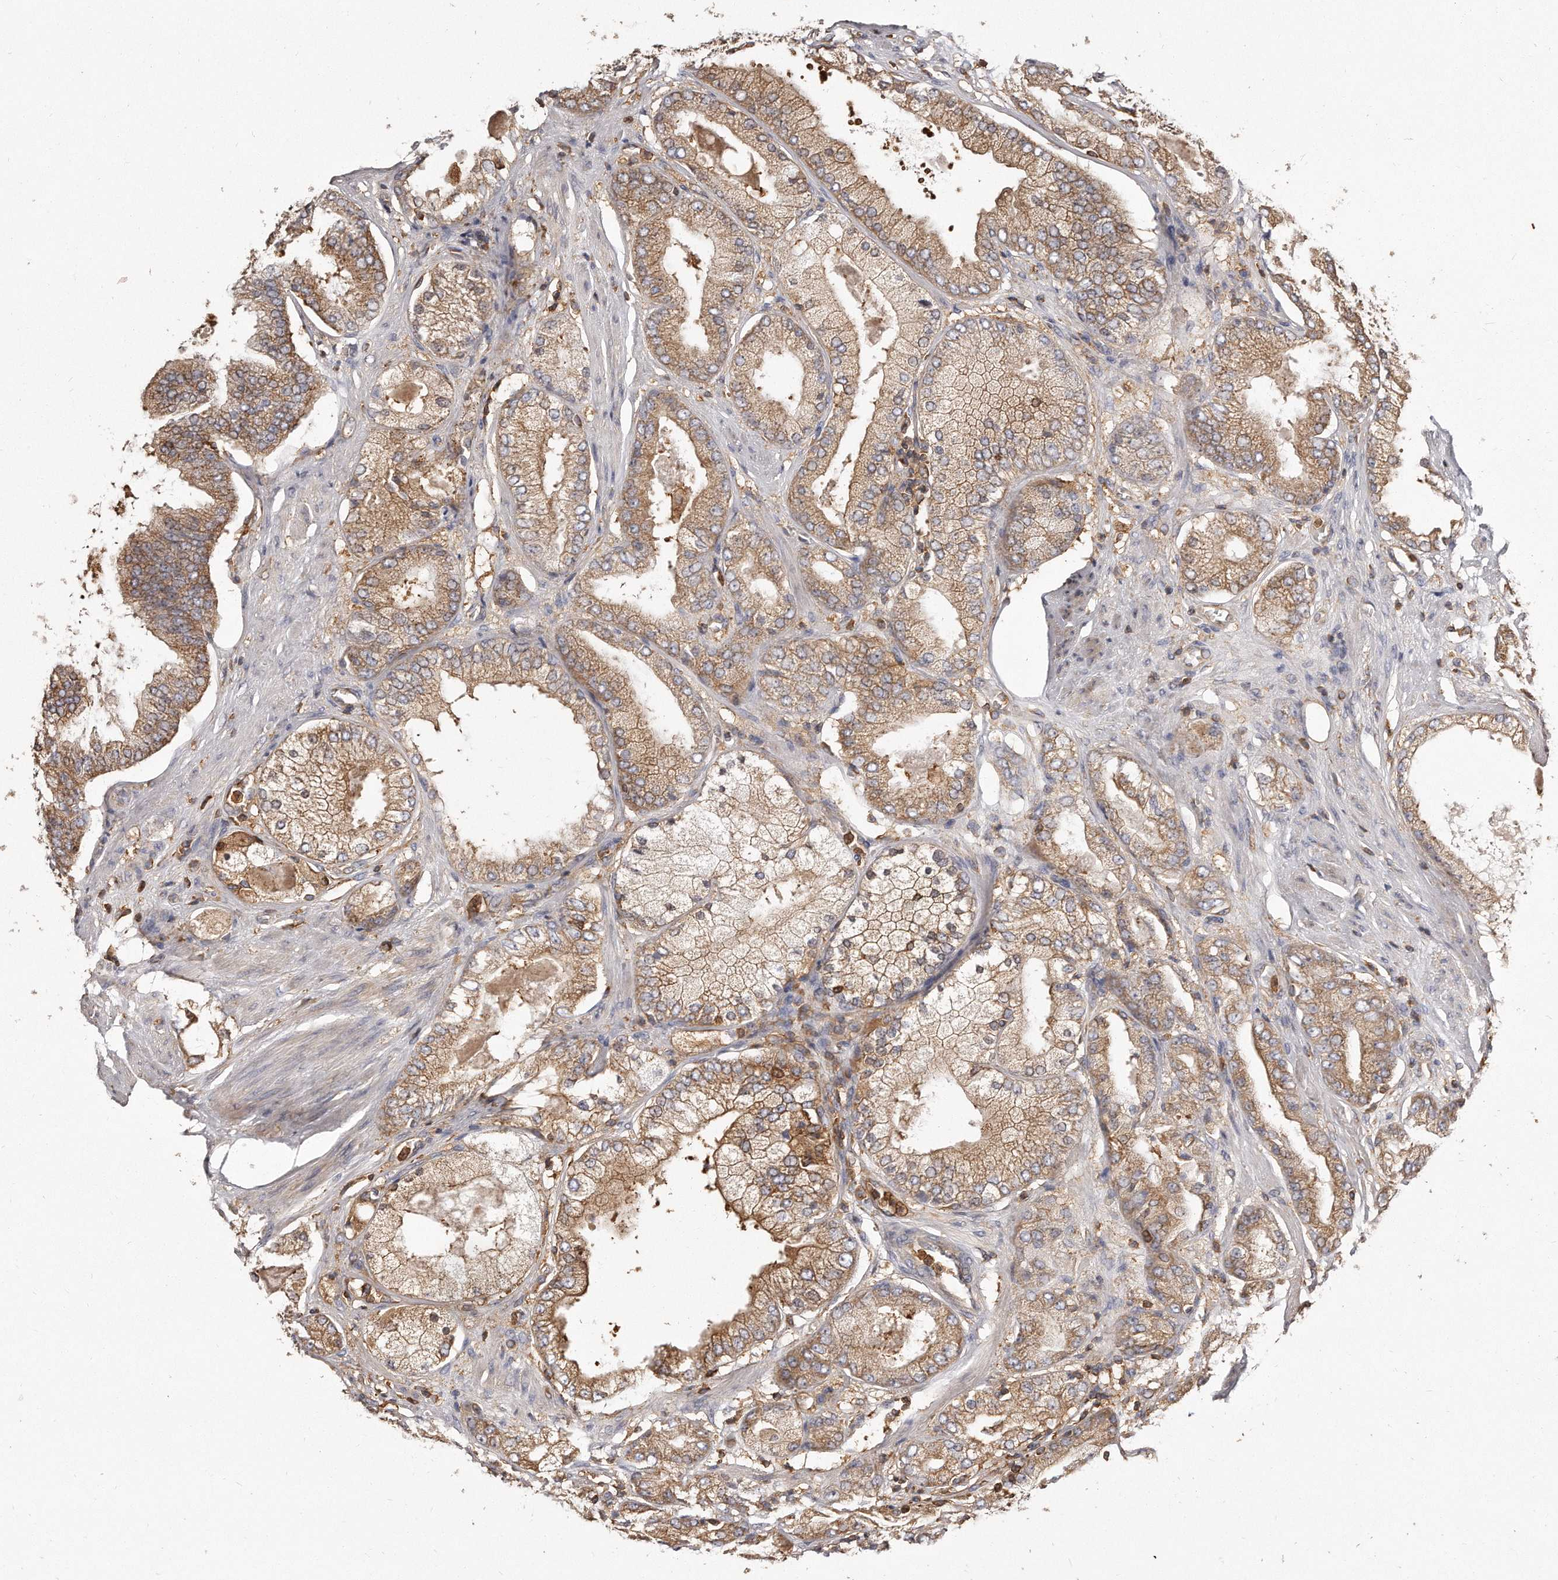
{"staining": {"intensity": "moderate", "quantity": ">75%", "location": "cytoplasmic/membranous"}, "tissue": "prostate cancer", "cell_type": "Tumor cells", "image_type": "cancer", "snomed": [{"axis": "morphology", "description": "Adenocarcinoma, High grade"}, {"axis": "topography", "description": "Prostate"}], "caption": "High-grade adenocarcinoma (prostate) stained with a protein marker shows moderate staining in tumor cells.", "gene": "CAP1", "patient": {"sex": "male", "age": 58}}